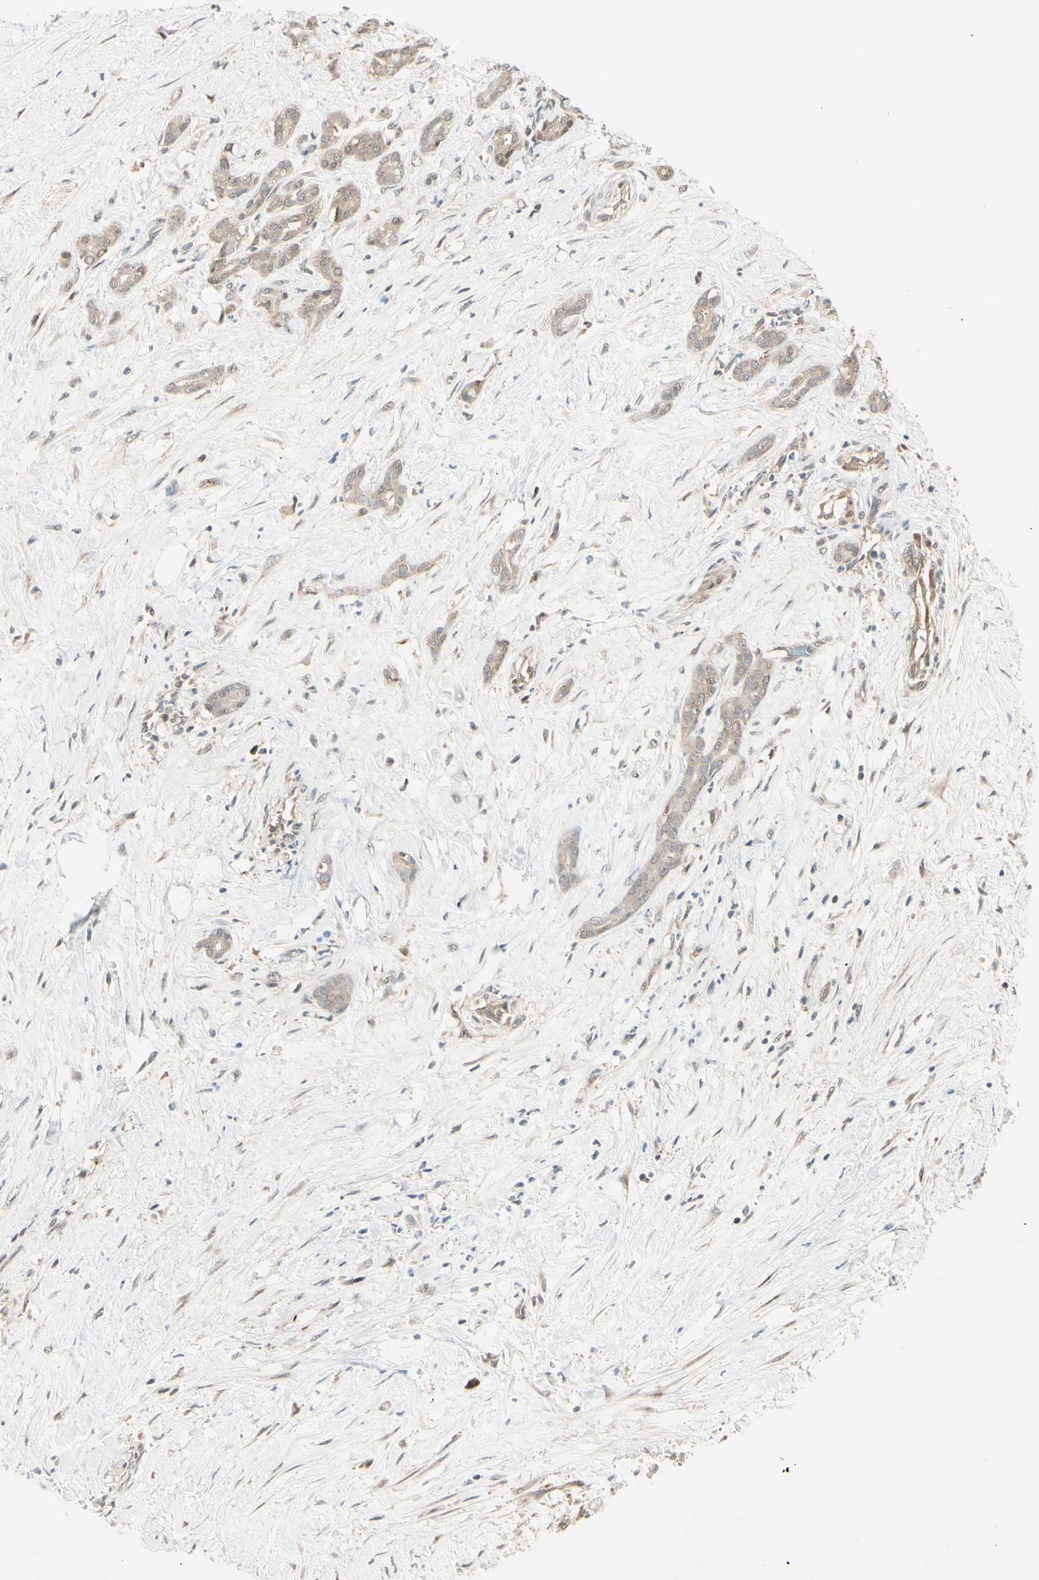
{"staining": {"intensity": "weak", "quantity": "25%-75%", "location": "cytoplasmic/membranous"}, "tissue": "pancreatic cancer", "cell_type": "Tumor cells", "image_type": "cancer", "snomed": [{"axis": "morphology", "description": "Adenocarcinoma, NOS"}, {"axis": "topography", "description": "Pancreas"}], "caption": "Protein expression analysis of pancreatic cancer shows weak cytoplasmic/membranous staining in approximately 25%-75% of tumor cells.", "gene": "IPO5", "patient": {"sex": "male", "age": 41}}